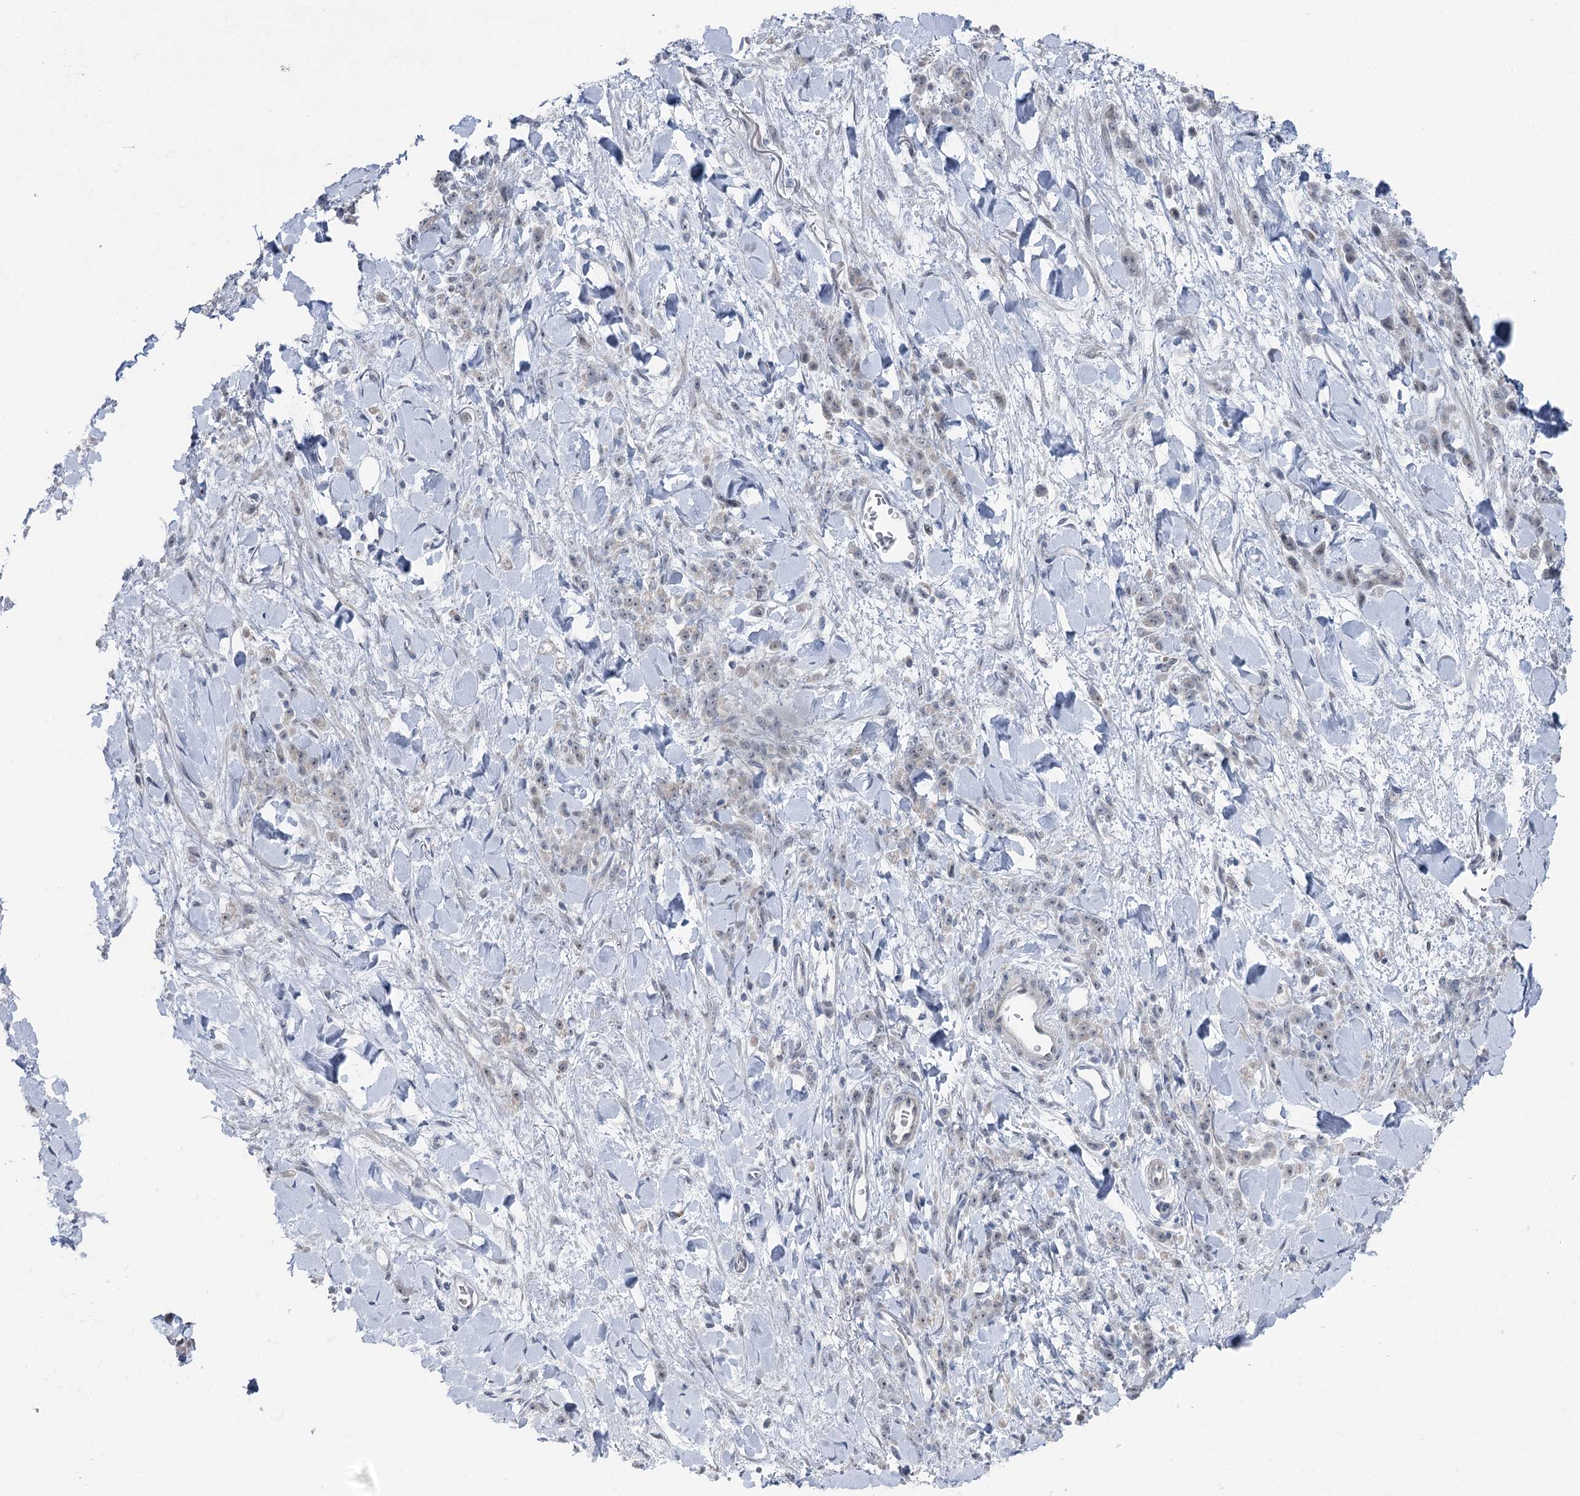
{"staining": {"intensity": "negative", "quantity": "none", "location": "none"}, "tissue": "stomach cancer", "cell_type": "Tumor cells", "image_type": "cancer", "snomed": [{"axis": "morphology", "description": "Normal tissue, NOS"}, {"axis": "morphology", "description": "Adenocarcinoma, NOS"}, {"axis": "topography", "description": "Stomach"}], "caption": "Protein analysis of adenocarcinoma (stomach) reveals no significant positivity in tumor cells.", "gene": "STEEP1", "patient": {"sex": "male", "age": 82}}